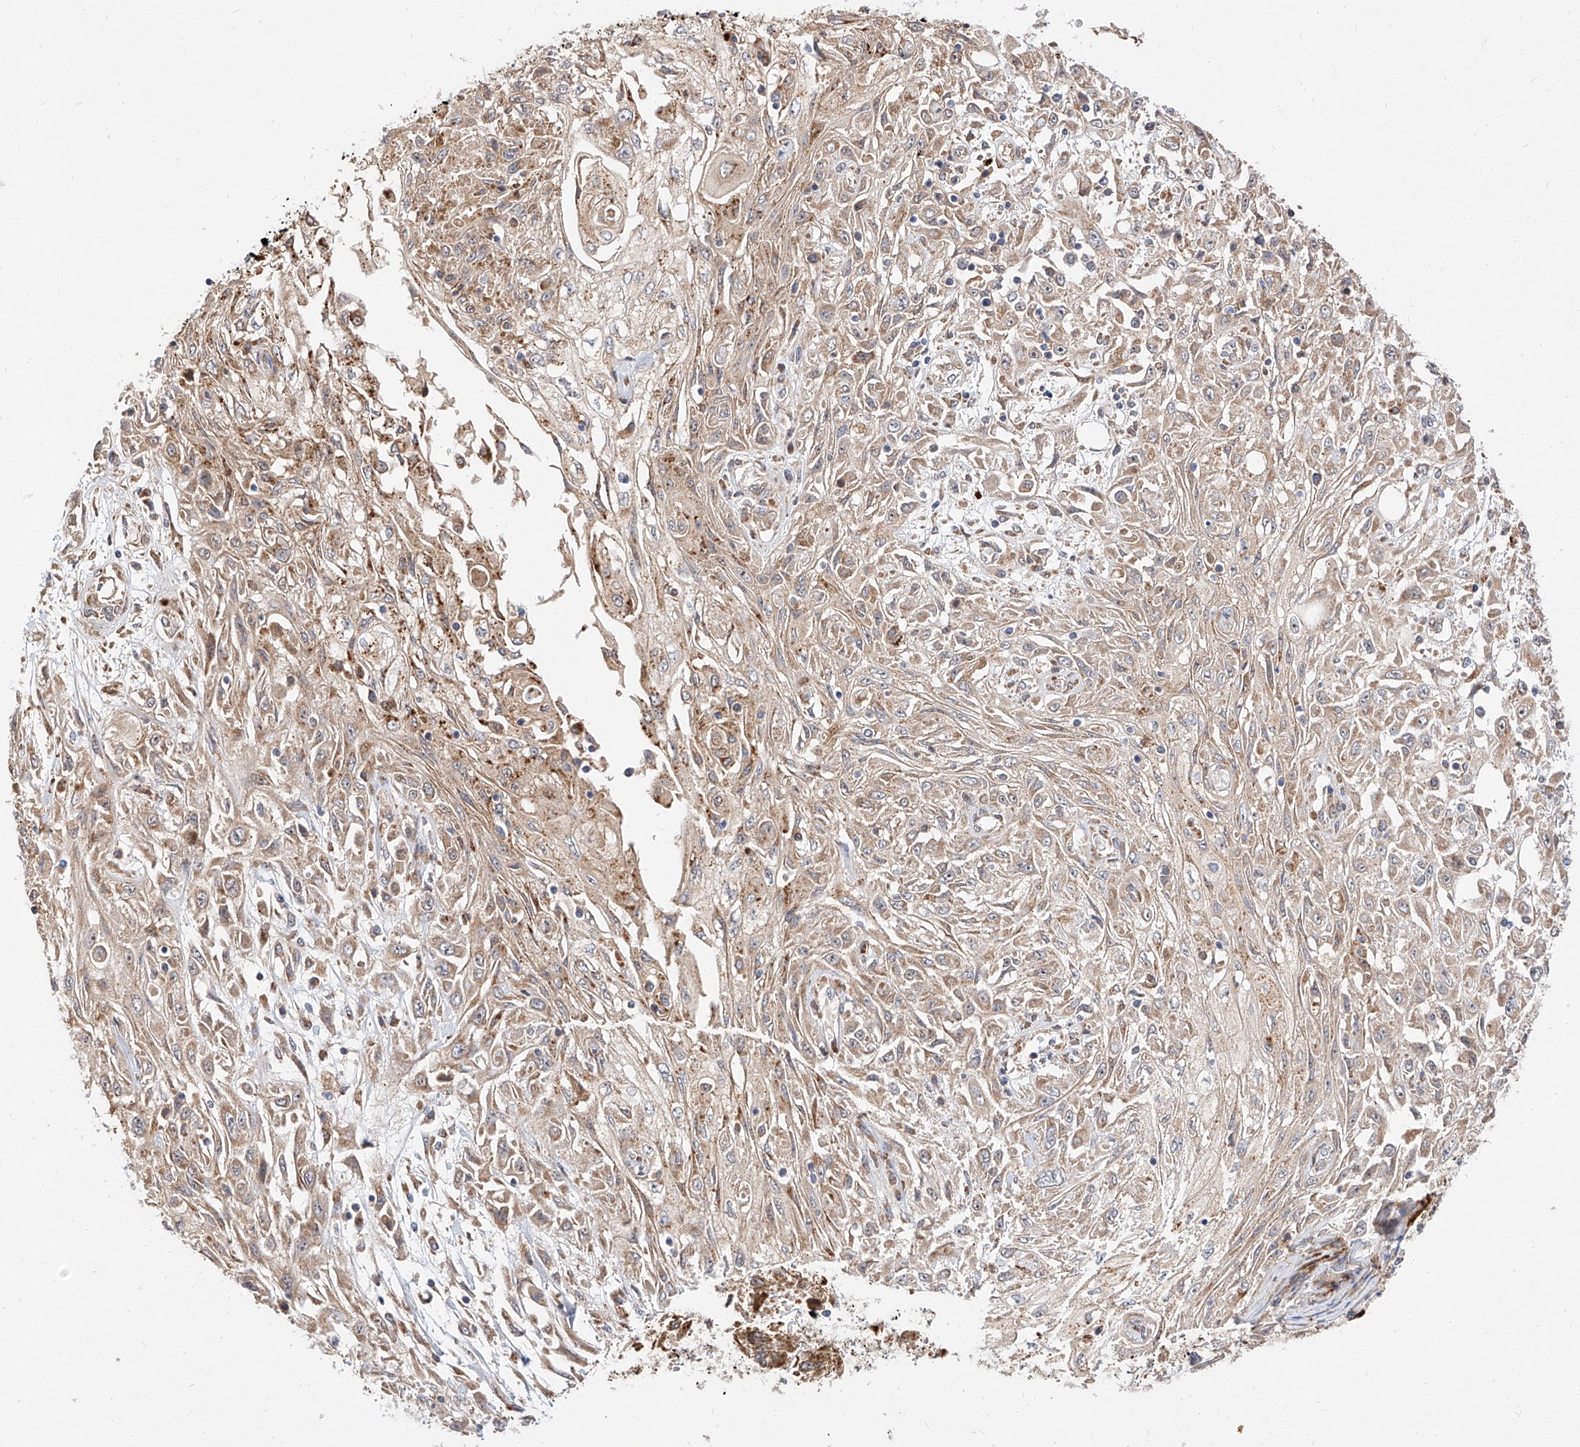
{"staining": {"intensity": "weak", "quantity": "25%-75%", "location": "cytoplasmic/membranous"}, "tissue": "skin cancer", "cell_type": "Tumor cells", "image_type": "cancer", "snomed": [{"axis": "morphology", "description": "Squamous cell carcinoma, NOS"}, {"axis": "morphology", "description": "Squamous cell carcinoma, metastatic, NOS"}, {"axis": "topography", "description": "Skin"}, {"axis": "topography", "description": "Lymph node"}], "caption": "A brown stain labels weak cytoplasmic/membranous expression of a protein in human skin metastatic squamous cell carcinoma tumor cells.", "gene": "DIRAS3", "patient": {"sex": "male", "age": 75}}